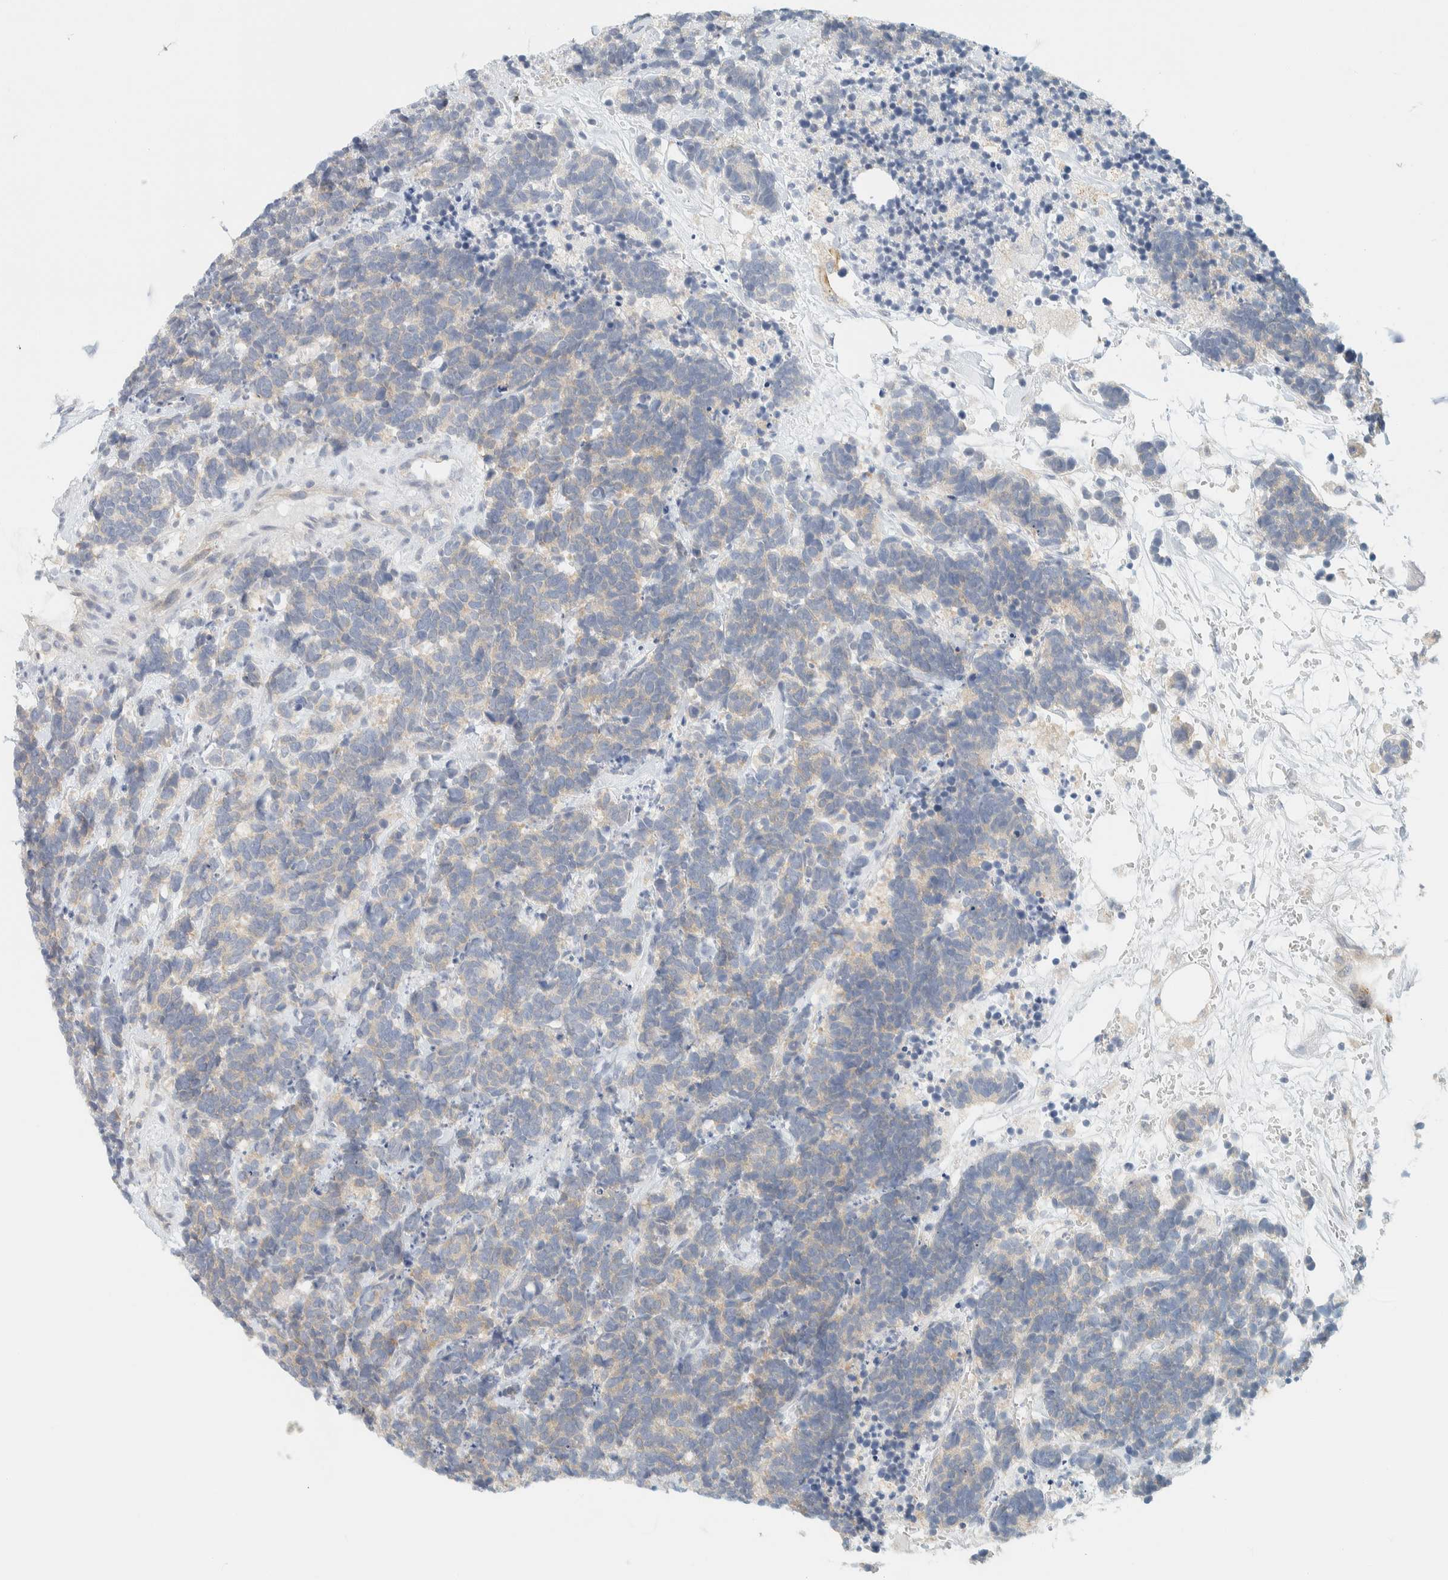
{"staining": {"intensity": "negative", "quantity": "none", "location": "none"}, "tissue": "carcinoid", "cell_type": "Tumor cells", "image_type": "cancer", "snomed": [{"axis": "morphology", "description": "Carcinoma, NOS"}, {"axis": "morphology", "description": "Carcinoid, malignant, NOS"}, {"axis": "topography", "description": "Urinary bladder"}], "caption": "This is an immunohistochemistry (IHC) micrograph of carcinoid. There is no expression in tumor cells.", "gene": "PTGES3L-AARSD1", "patient": {"sex": "male", "age": 57}}